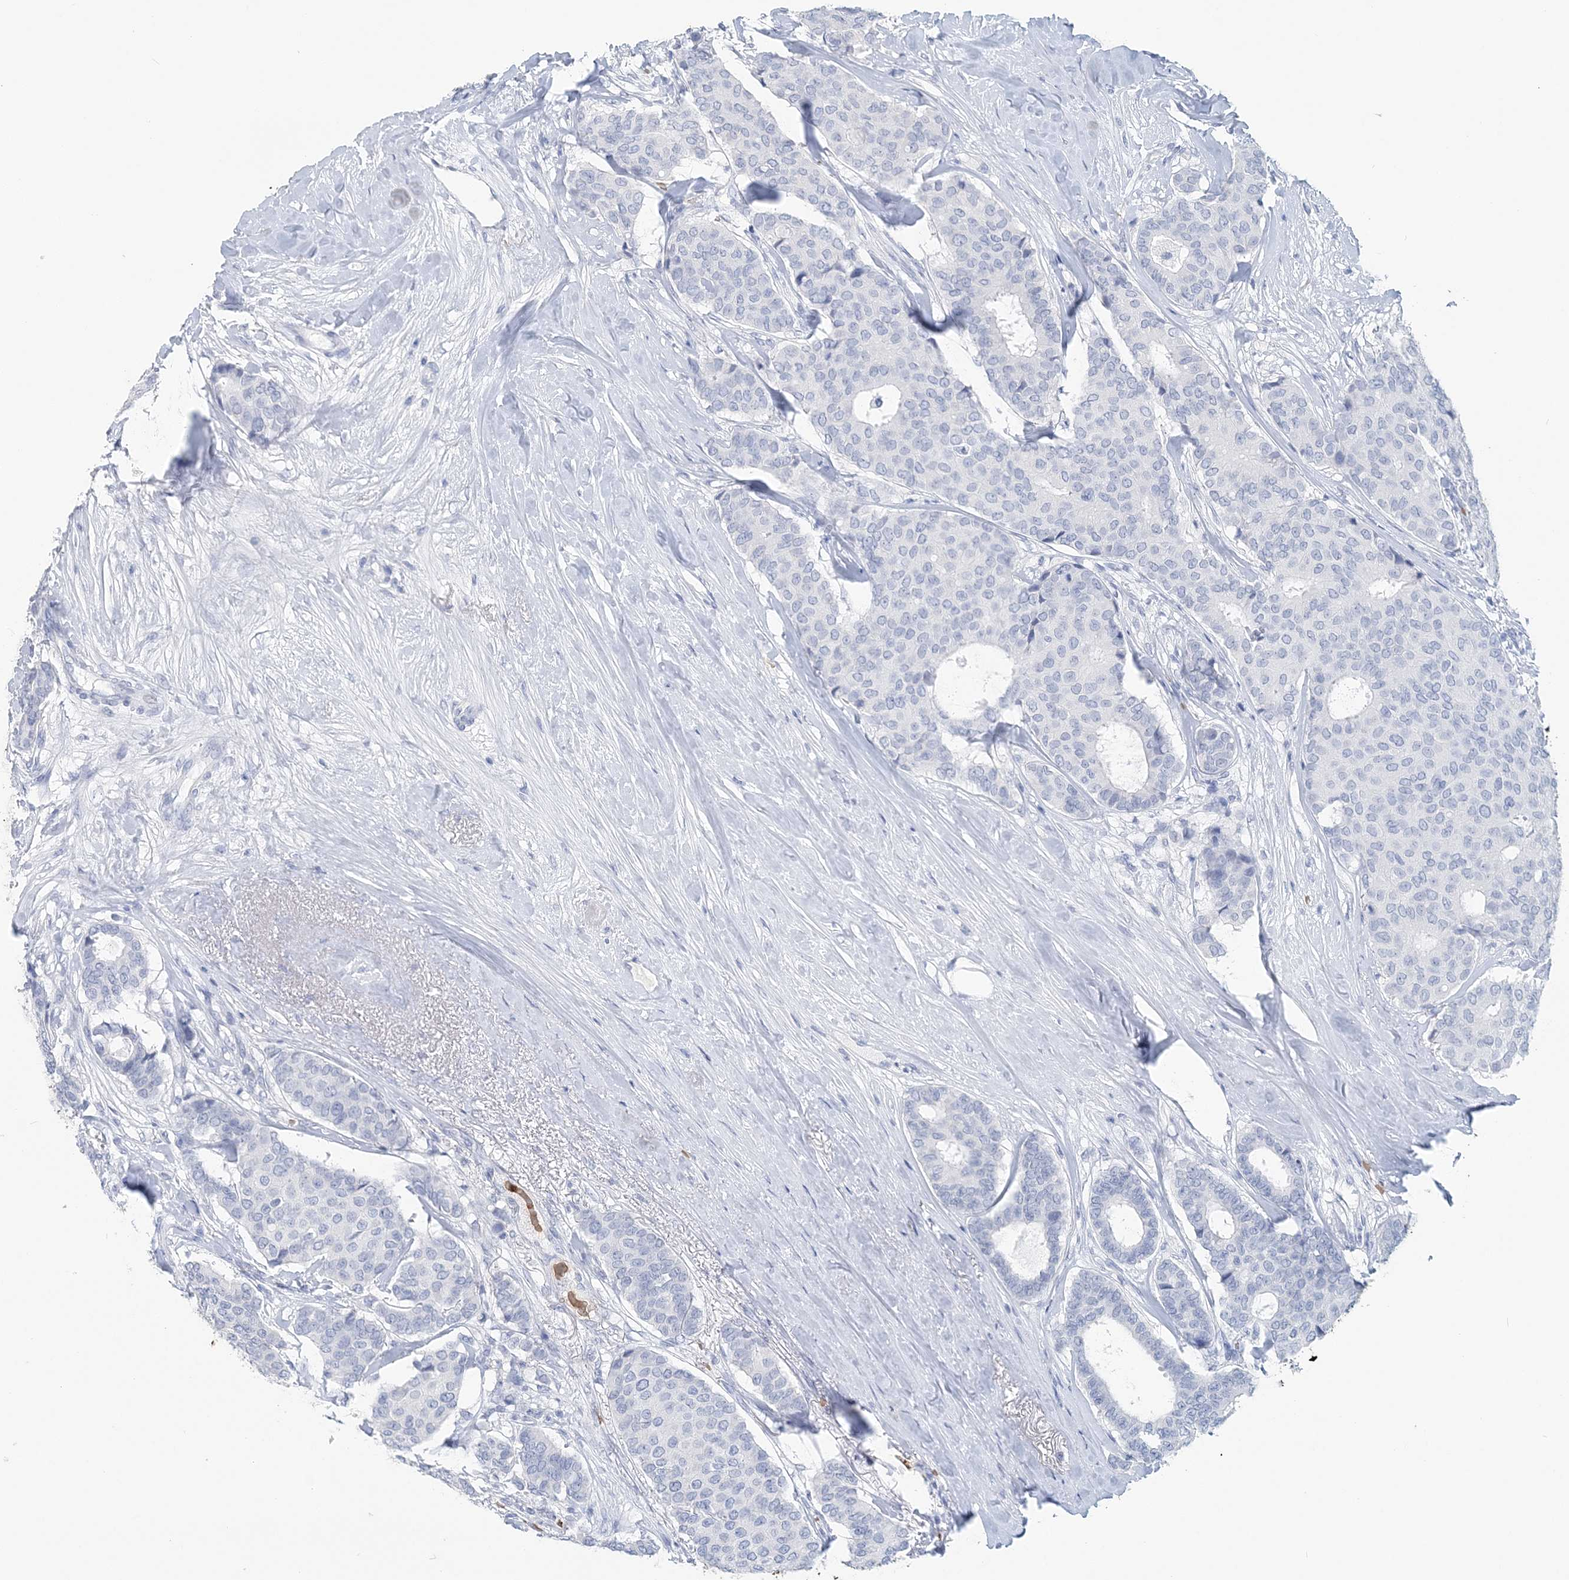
{"staining": {"intensity": "negative", "quantity": "none", "location": "none"}, "tissue": "breast cancer", "cell_type": "Tumor cells", "image_type": "cancer", "snomed": [{"axis": "morphology", "description": "Duct carcinoma"}, {"axis": "topography", "description": "Breast"}], "caption": "A photomicrograph of human intraductal carcinoma (breast) is negative for staining in tumor cells.", "gene": "HBD", "patient": {"sex": "female", "age": 75}}